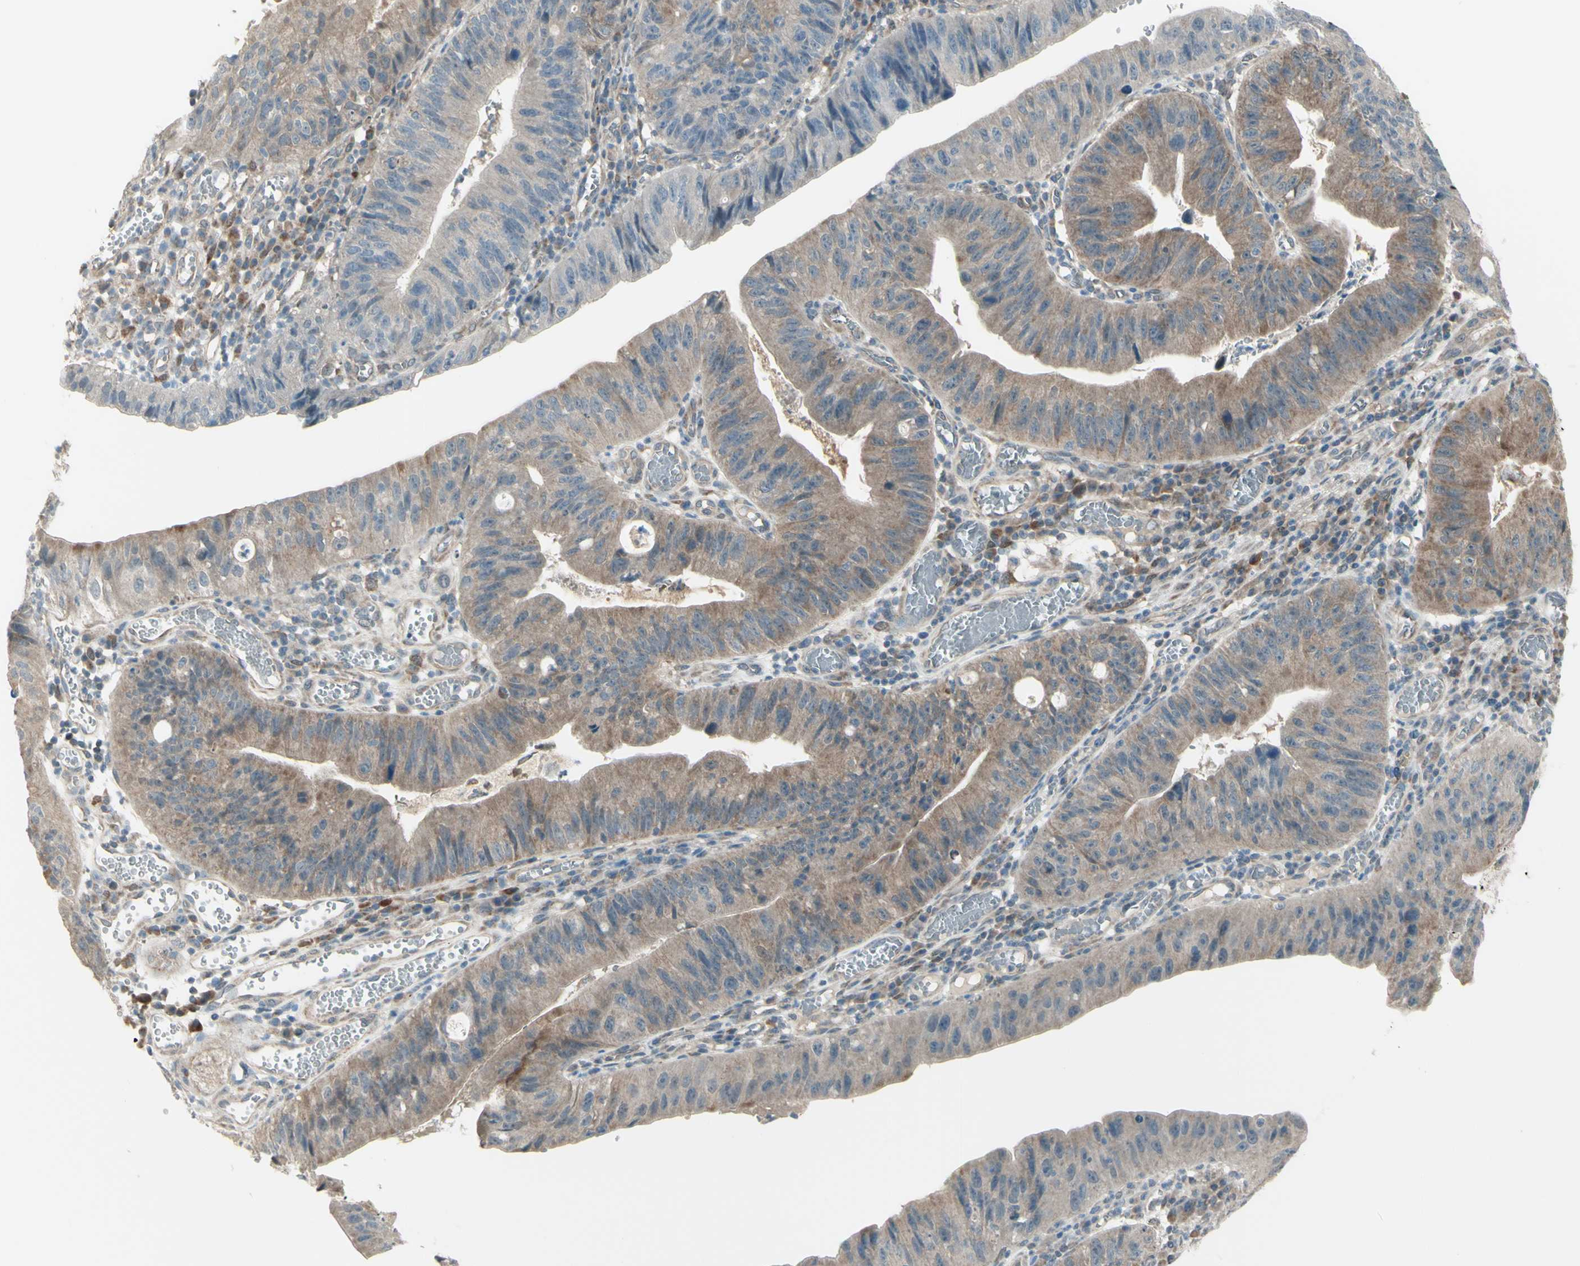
{"staining": {"intensity": "weak", "quantity": "25%-75%", "location": "cytoplasmic/membranous"}, "tissue": "stomach cancer", "cell_type": "Tumor cells", "image_type": "cancer", "snomed": [{"axis": "morphology", "description": "Adenocarcinoma, NOS"}, {"axis": "topography", "description": "Stomach"}], "caption": "Immunohistochemistry of stomach cancer (adenocarcinoma) shows low levels of weak cytoplasmic/membranous staining in approximately 25%-75% of tumor cells. The staining was performed using DAB, with brown indicating positive protein expression. Nuclei are stained blue with hematoxylin.", "gene": "NAXD", "patient": {"sex": "male", "age": 59}}